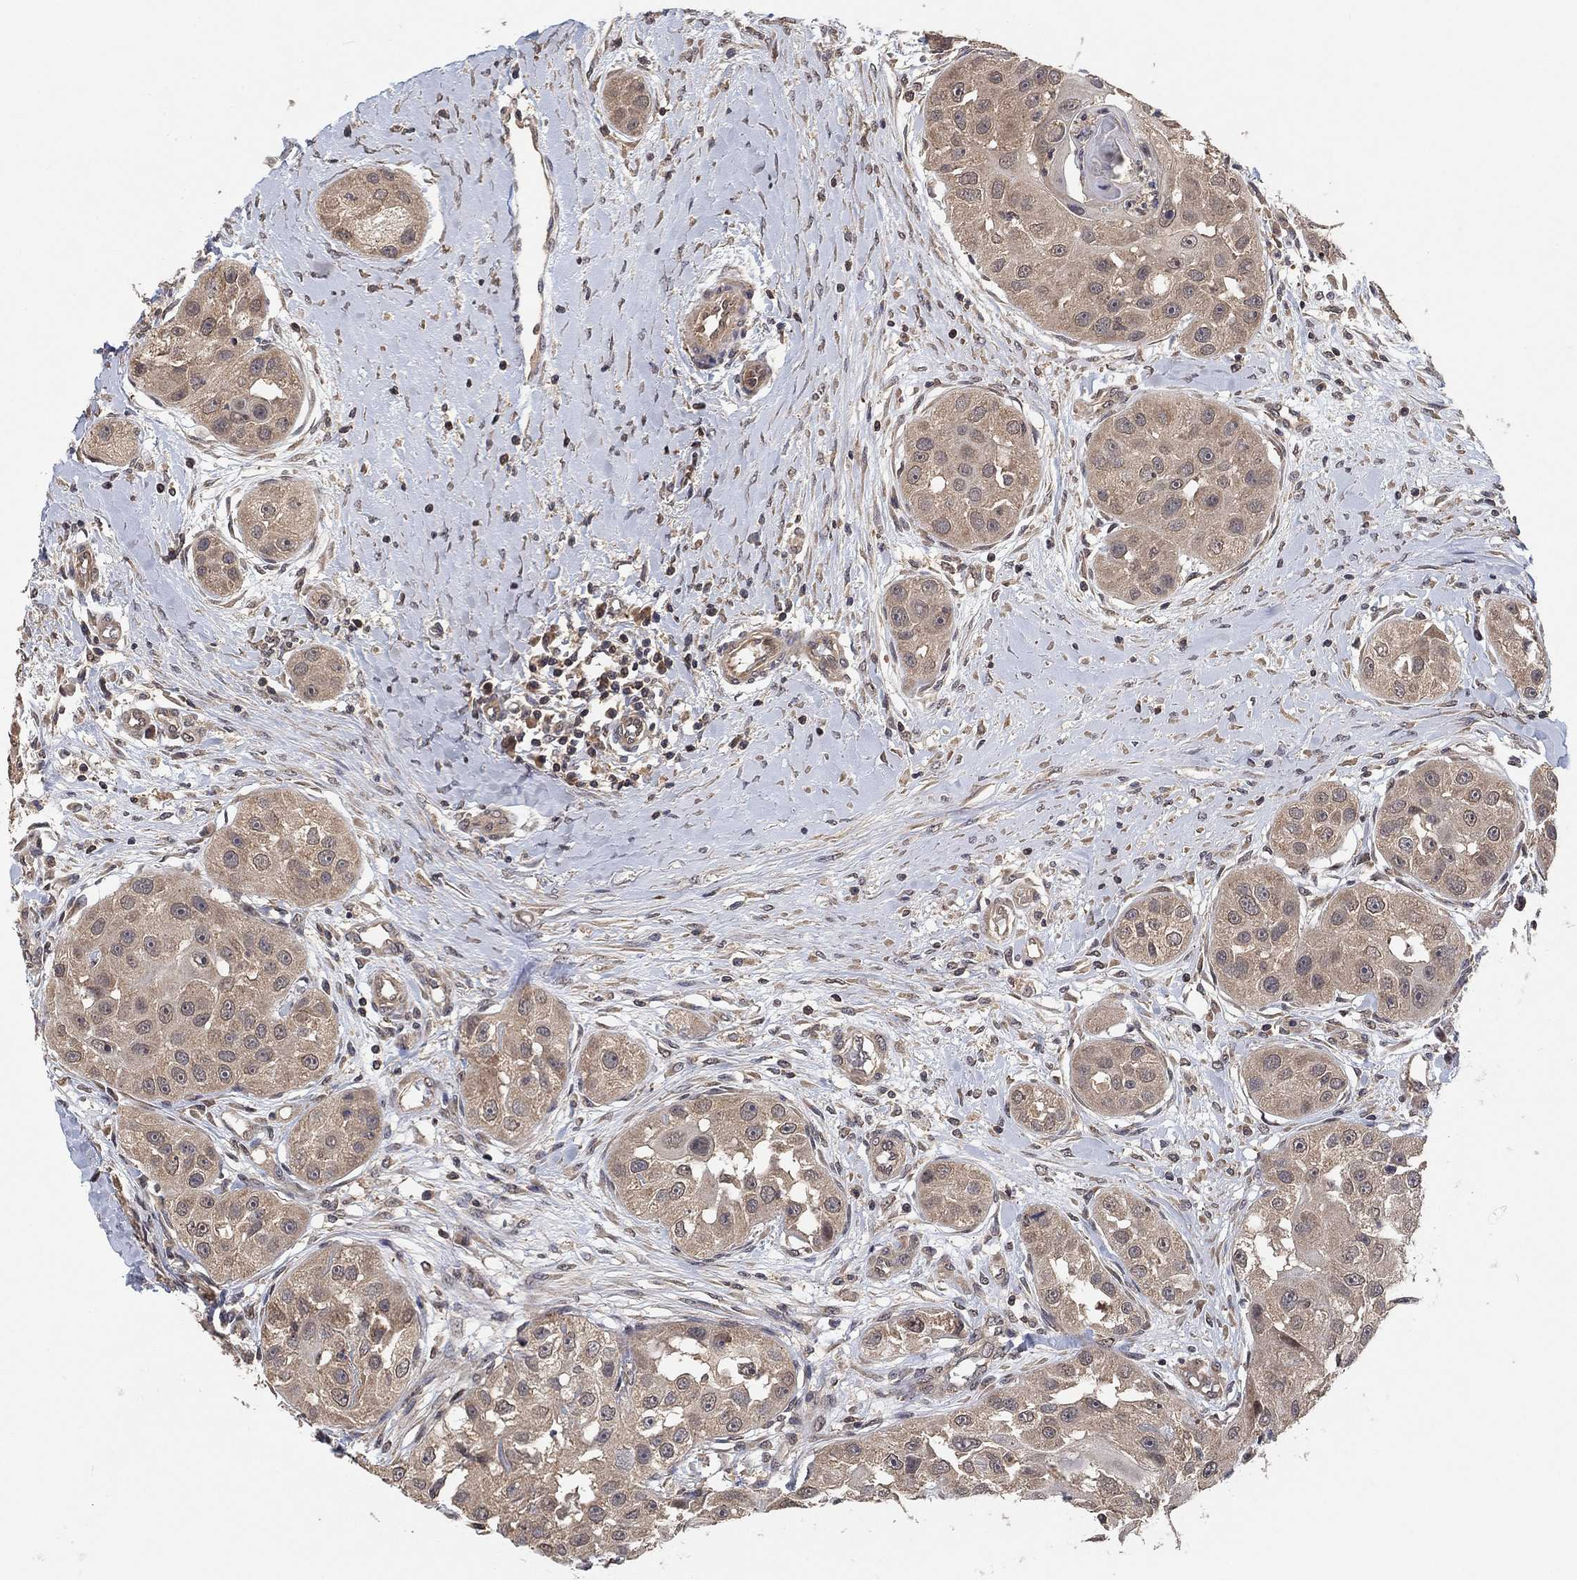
{"staining": {"intensity": "weak", "quantity": "<25%", "location": "cytoplasmic/membranous"}, "tissue": "head and neck cancer", "cell_type": "Tumor cells", "image_type": "cancer", "snomed": [{"axis": "morphology", "description": "Normal tissue, NOS"}, {"axis": "morphology", "description": "Squamous cell carcinoma, NOS"}, {"axis": "topography", "description": "Skeletal muscle"}, {"axis": "topography", "description": "Head-Neck"}], "caption": "Histopathology image shows no protein staining in tumor cells of head and neck cancer (squamous cell carcinoma) tissue.", "gene": "CCDC43", "patient": {"sex": "male", "age": 51}}